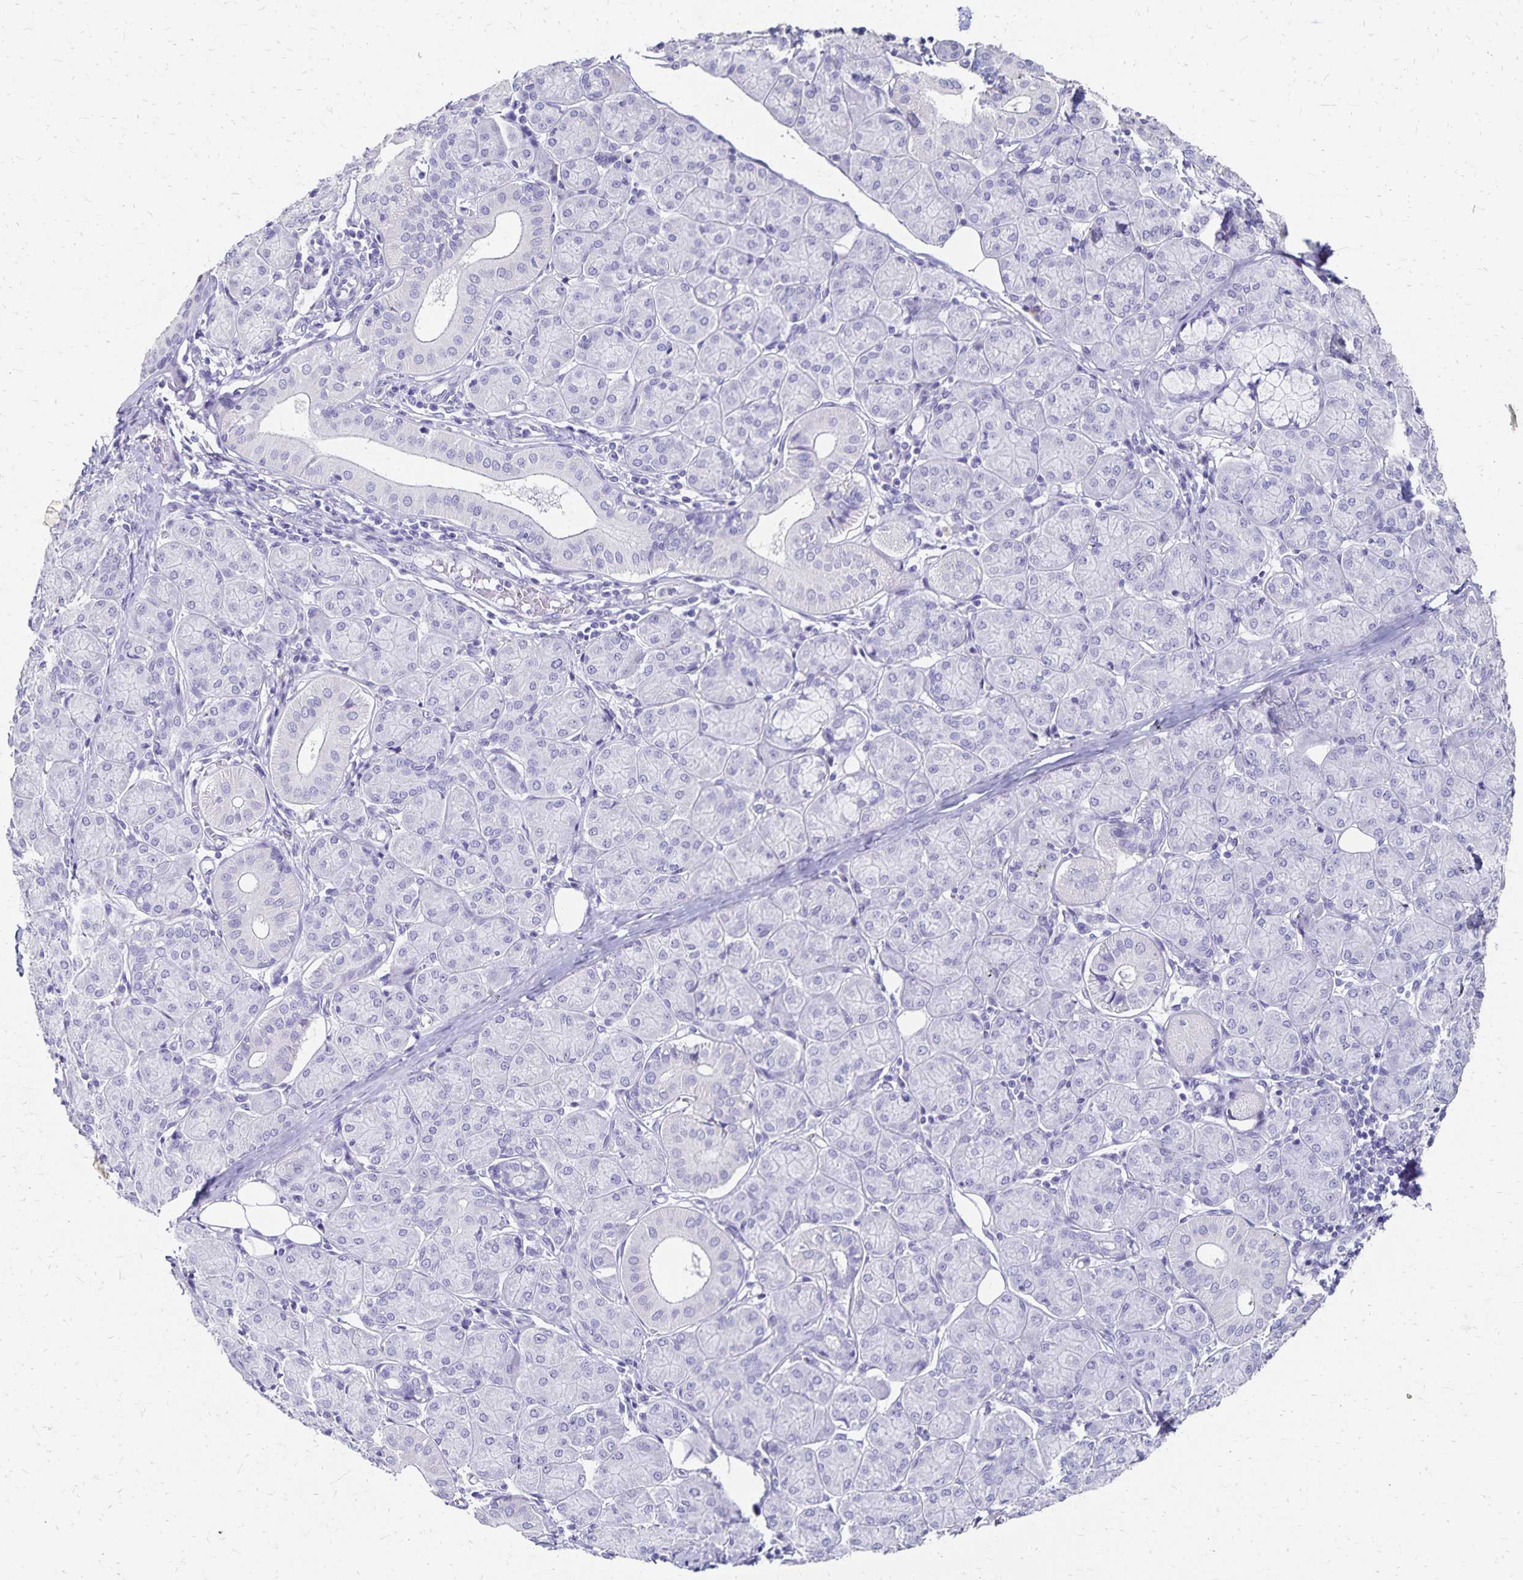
{"staining": {"intensity": "negative", "quantity": "none", "location": "none"}, "tissue": "salivary gland", "cell_type": "Glandular cells", "image_type": "normal", "snomed": [{"axis": "morphology", "description": "Normal tissue, NOS"}, {"axis": "morphology", "description": "Inflammation, NOS"}, {"axis": "topography", "description": "Lymph node"}, {"axis": "topography", "description": "Salivary gland"}], "caption": "High power microscopy histopathology image of an IHC image of unremarkable salivary gland, revealing no significant staining in glandular cells. (Stains: DAB immunohistochemistry (IHC) with hematoxylin counter stain, Microscopy: brightfield microscopy at high magnification).", "gene": "DYNLT4", "patient": {"sex": "male", "age": 3}}